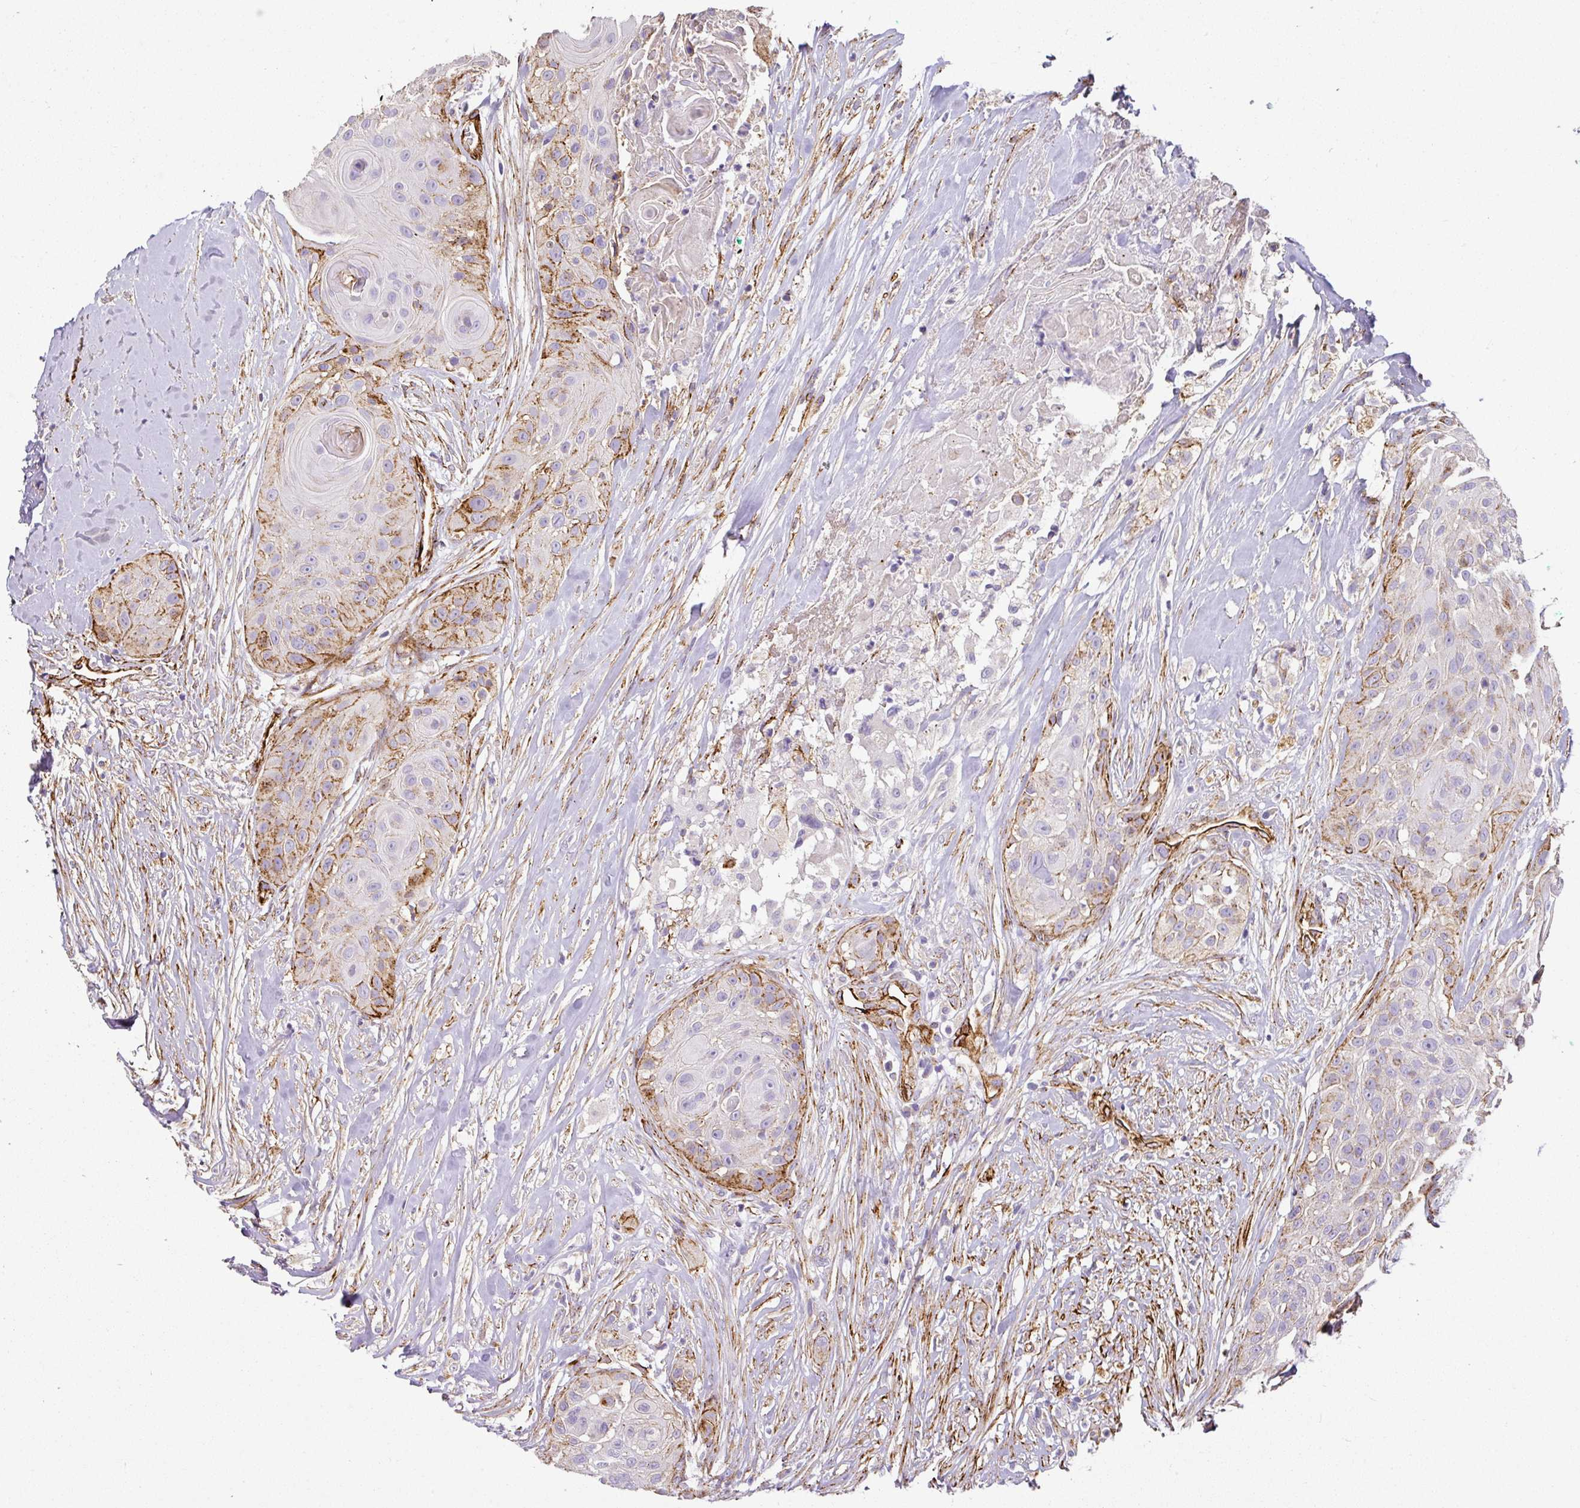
{"staining": {"intensity": "moderate", "quantity": "<25%", "location": "cytoplasmic/membranous"}, "tissue": "head and neck cancer", "cell_type": "Tumor cells", "image_type": "cancer", "snomed": [{"axis": "morphology", "description": "Squamous cell carcinoma, NOS"}, {"axis": "topography", "description": "Head-Neck"}], "caption": "DAB (3,3'-diaminobenzidine) immunohistochemical staining of human head and neck squamous cell carcinoma displays moderate cytoplasmic/membranous protein expression in about <25% of tumor cells.", "gene": "SLC25A17", "patient": {"sex": "male", "age": 83}}